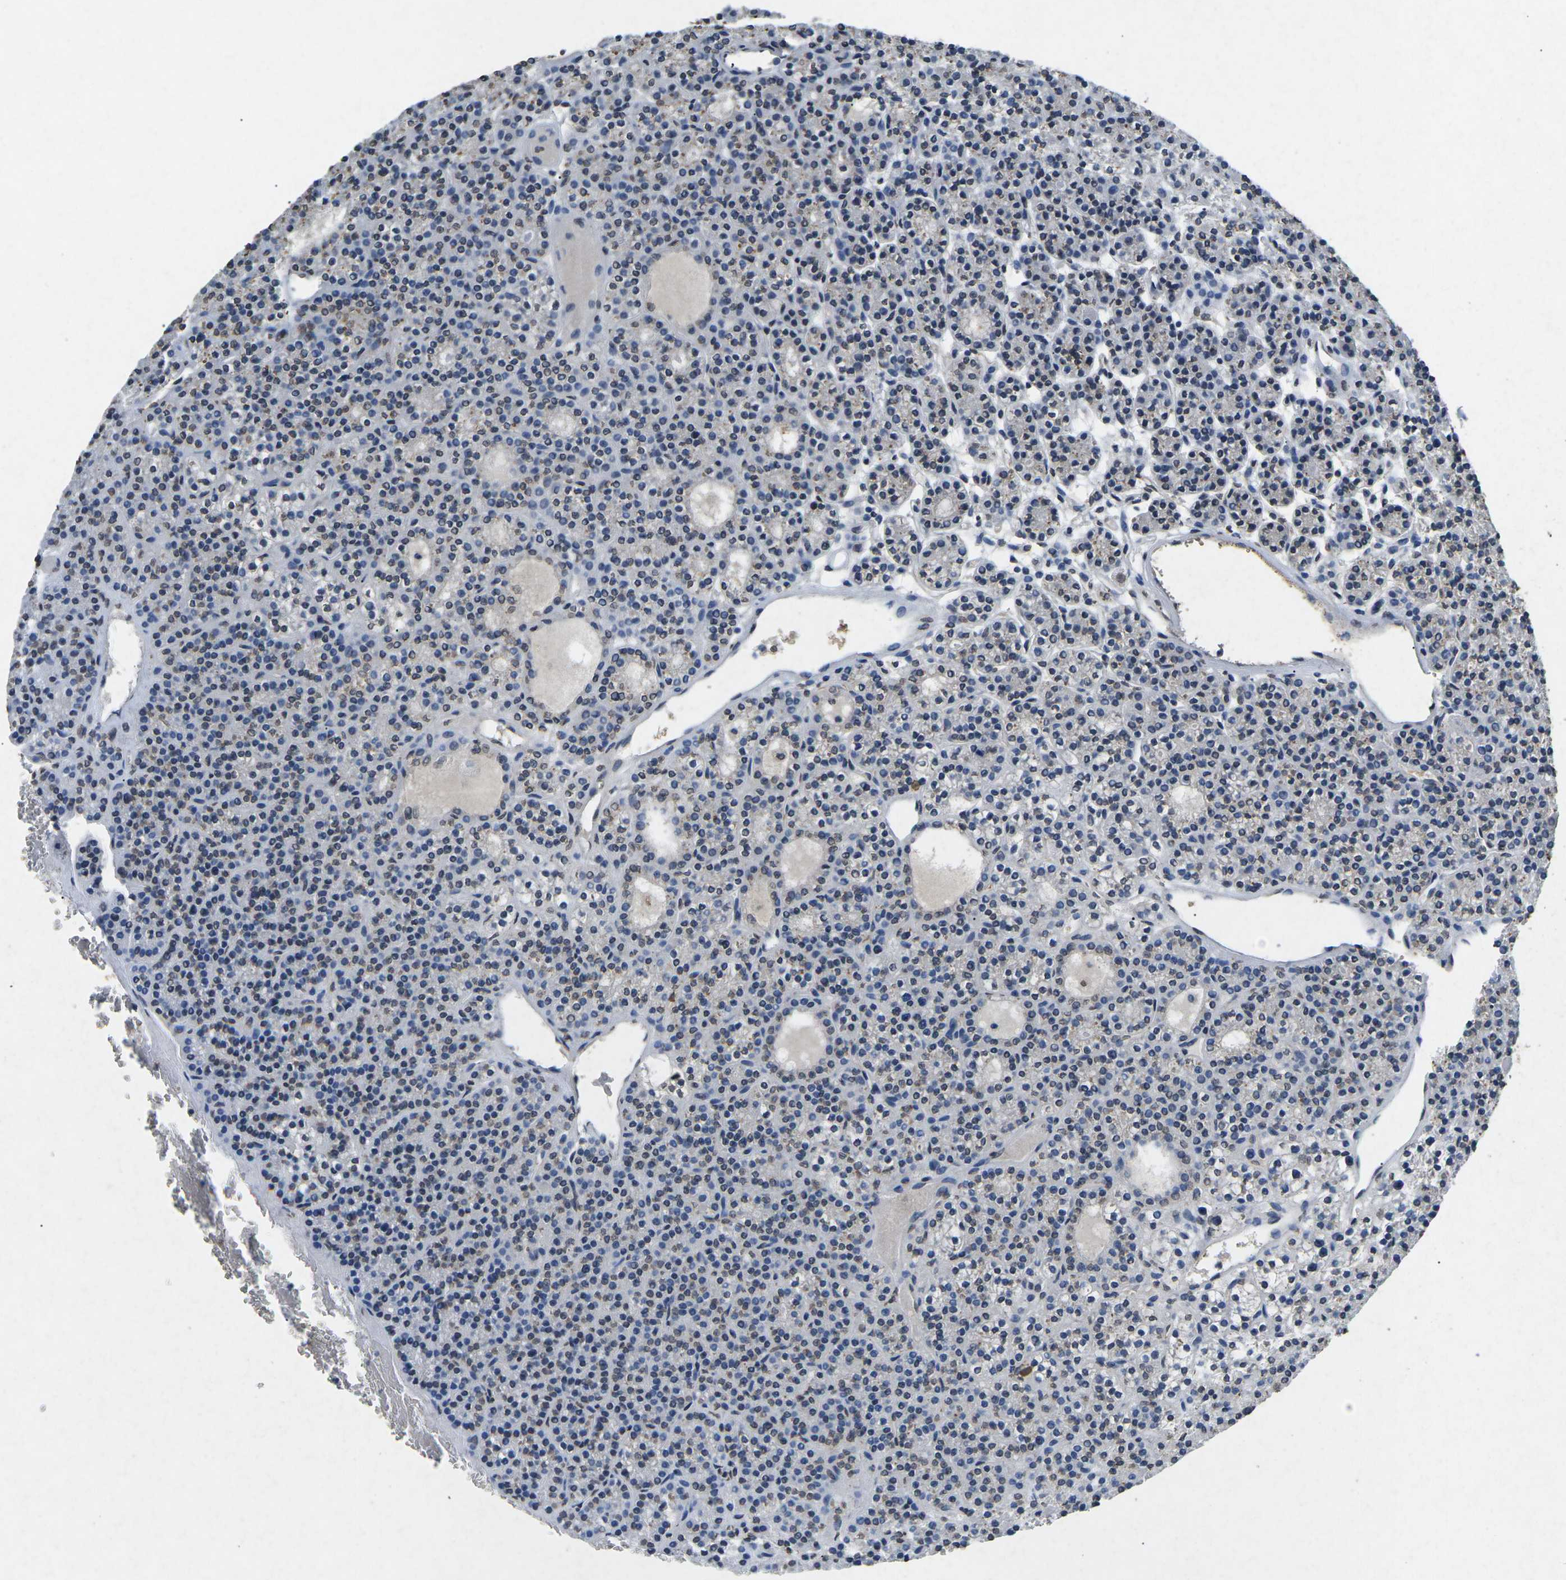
{"staining": {"intensity": "weak", "quantity": "25%-75%", "location": "cytoplasmic/membranous"}, "tissue": "parathyroid gland", "cell_type": "Glandular cells", "image_type": "normal", "snomed": [{"axis": "morphology", "description": "Normal tissue, NOS"}, {"axis": "morphology", "description": "Adenoma, NOS"}, {"axis": "topography", "description": "Parathyroid gland"}], "caption": "A brown stain highlights weak cytoplasmic/membranous expression of a protein in glandular cells of unremarkable human parathyroid gland. (DAB (3,3'-diaminobenzidine) IHC with brightfield microscopy, high magnification).", "gene": "SCNN1B", "patient": {"sex": "female", "age": 64}}